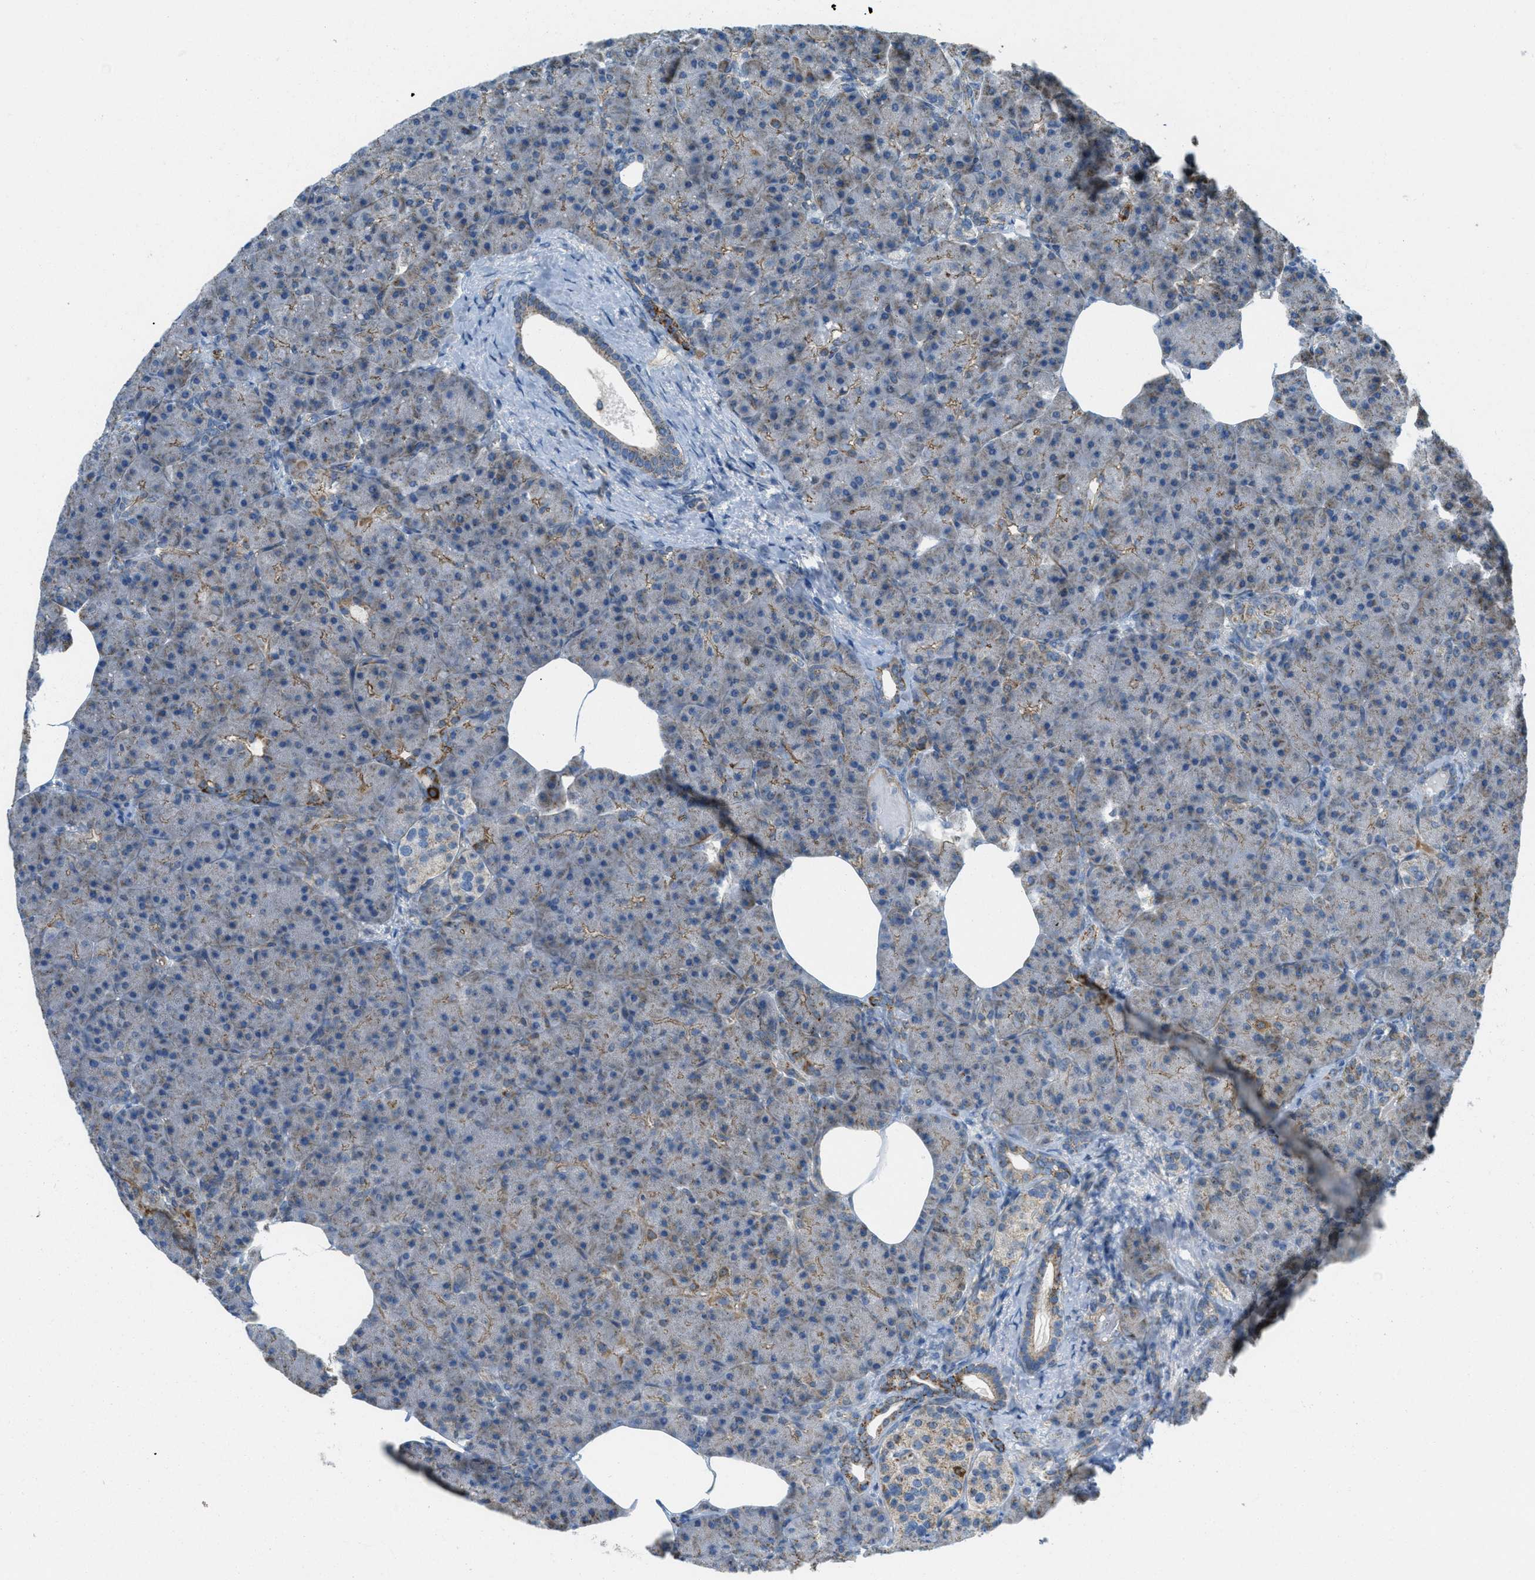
{"staining": {"intensity": "weak", "quantity": "<25%", "location": "cytoplasmic/membranous"}, "tissue": "pancreas", "cell_type": "Exocrine glandular cells", "image_type": "normal", "snomed": [{"axis": "morphology", "description": "Normal tissue, NOS"}, {"axis": "topography", "description": "Pancreas"}], "caption": "DAB (3,3'-diaminobenzidine) immunohistochemical staining of normal pancreas displays no significant positivity in exocrine glandular cells. (DAB (3,3'-diaminobenzidine) immunohistochemistry (IHC), high magnification).", "gene": "BTN3A1", "patient": {"sex": "female", "age": 70}}